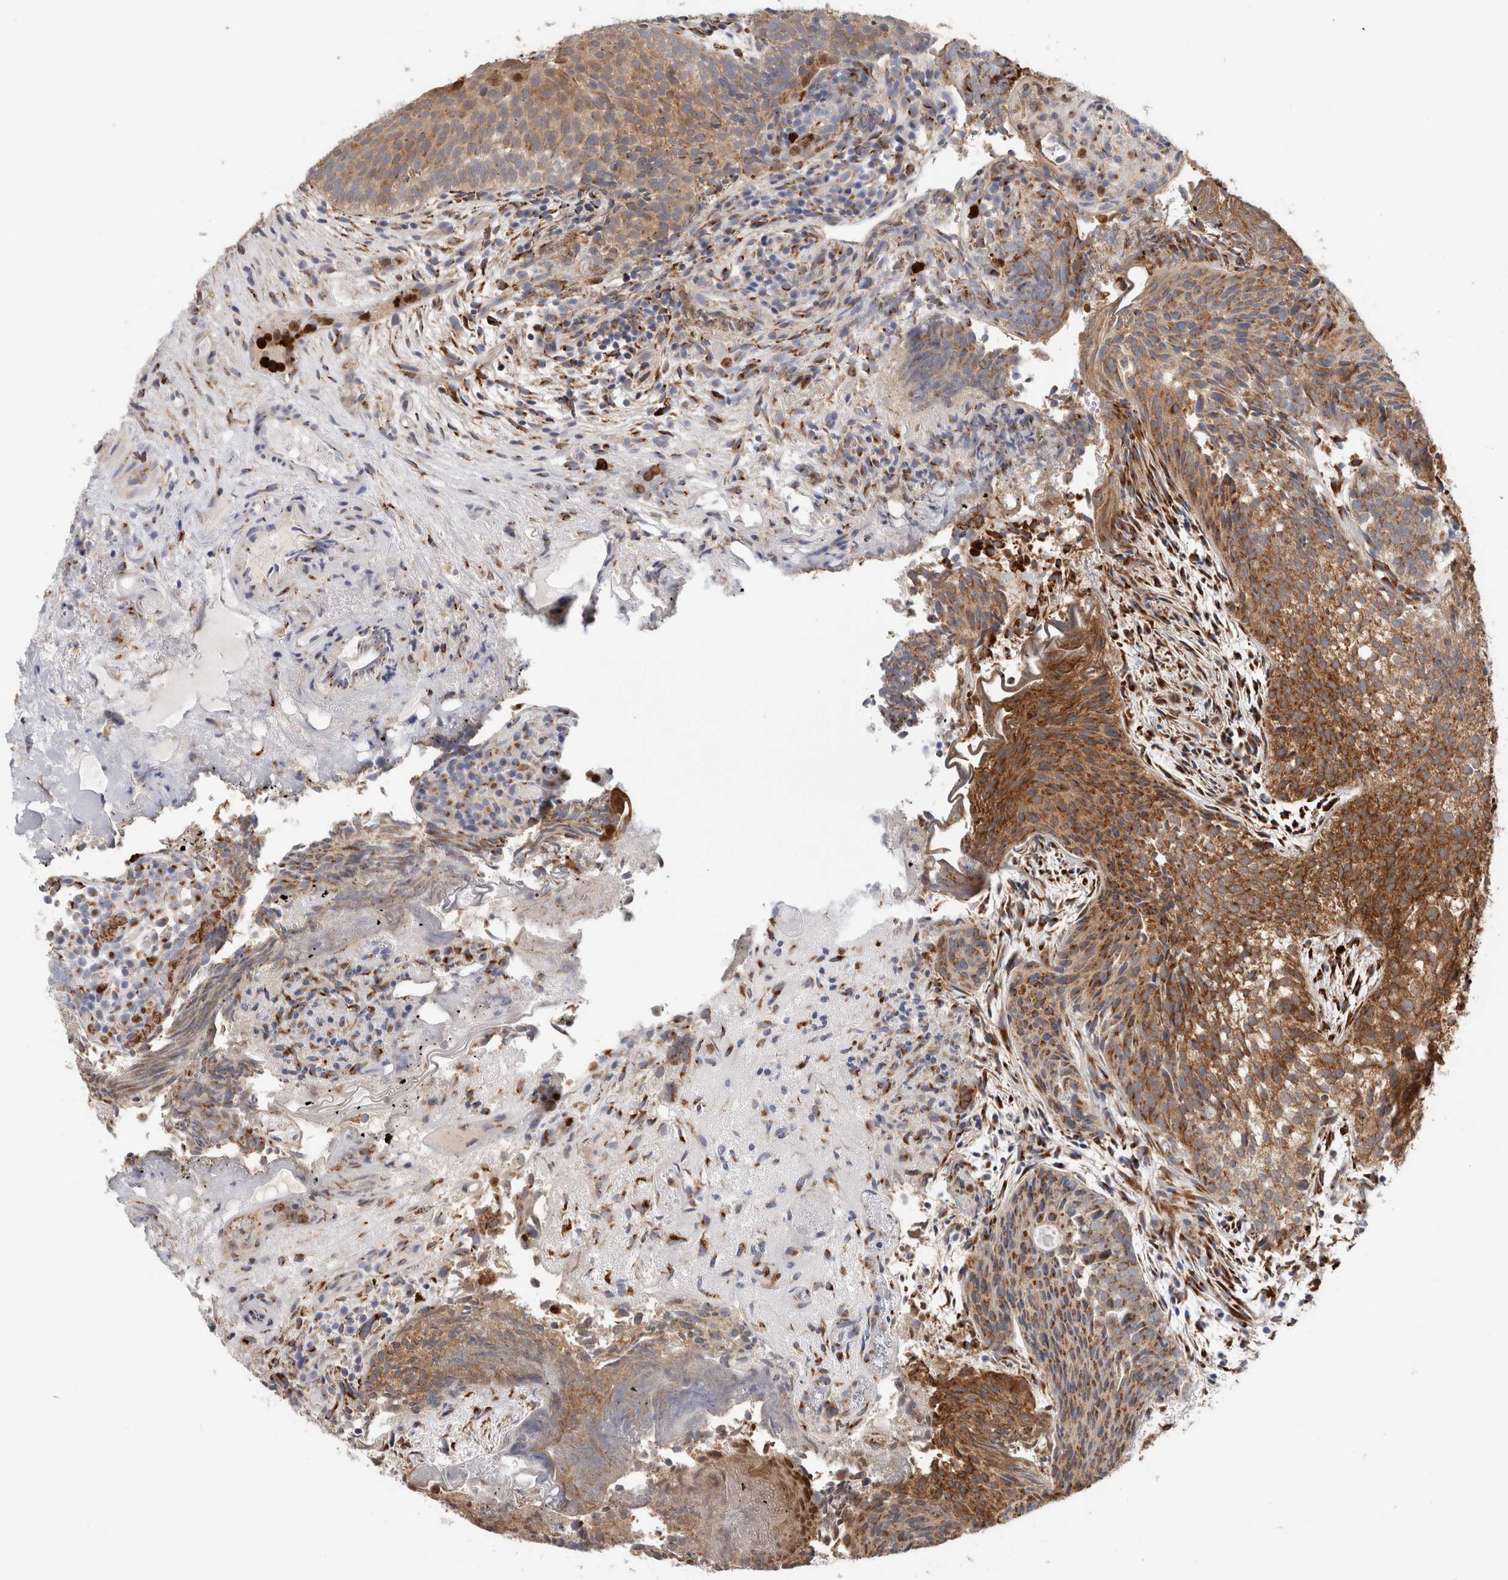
{"staining": {"intensity": "moderate", "quantity": ">75%", "location": "cytoplasmic/membranous"}, "tissue": "urothelial cancer", "cell_type": "Tumor cells", "image_type": "cancer", "snomed": [{"axis": "morphology", "description": "Urothelial carcinoma, Low grade"}, {"axis": "topography", "description": "Urinary bladder"}], "caption": "Urothelial cancer tissue shows moderate cytoplasmic/membranous staining in about >75% of tumor cells", "gene": "P4HA1", "patient": {"sex": "male", "age": 86}}